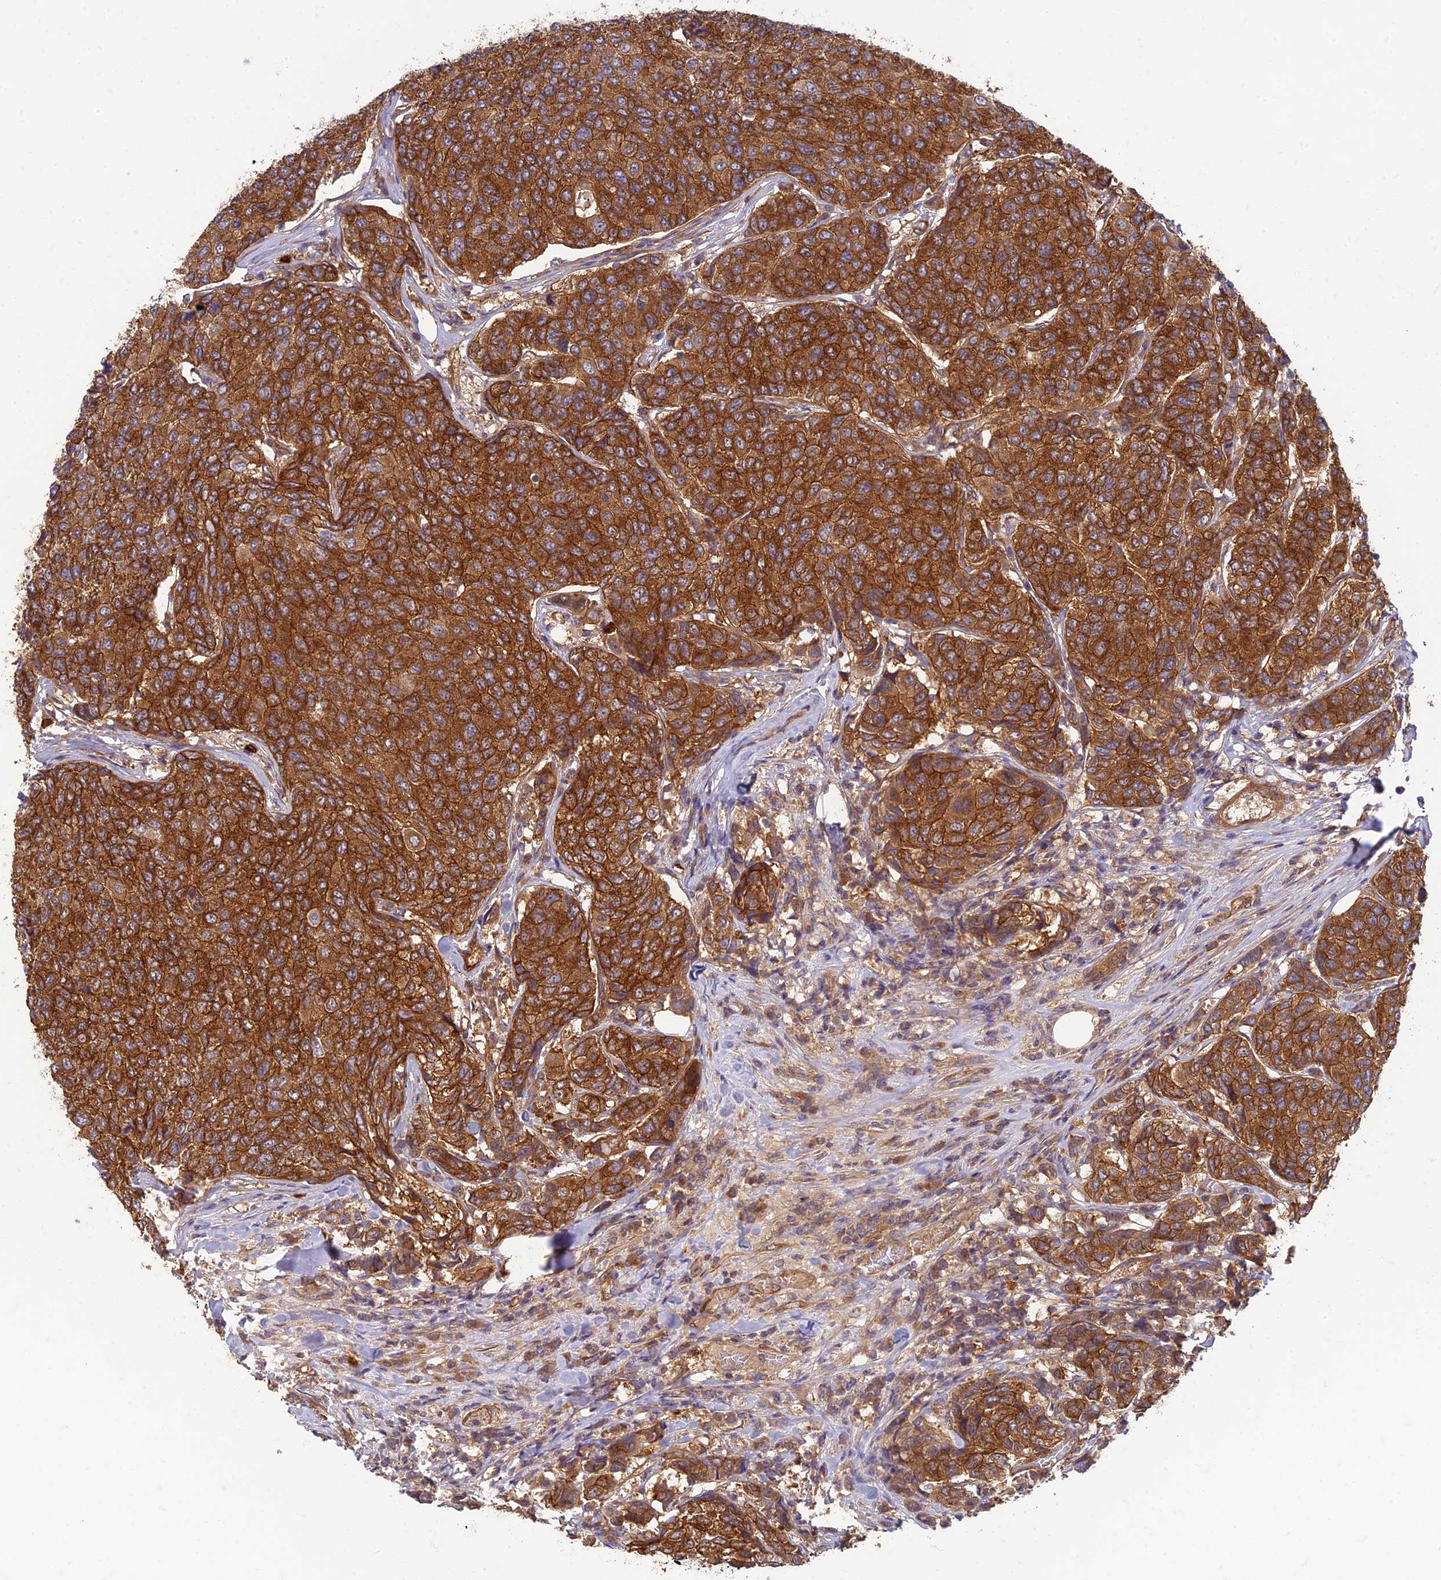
{"staining": {"intensity": "strong", "quantity": ">75%", "location": "cytoplasmic/membranous"}, "tissue": "breast cancer", "cell_type": "Tumor cells", "image_type": "cancer", "snomed": [{"axis": "morphology", "description": "Duct carcinoma"}, {"axis": "topography", "description": "Breast"}], "caption": "Strong cytoplasmic/membranous protein expression is seen in approximately >75% of tumor cells in intraductal carcinoma (breast).", "gene": "TCF25", "patient": {"sex": "female", "age": 55}}